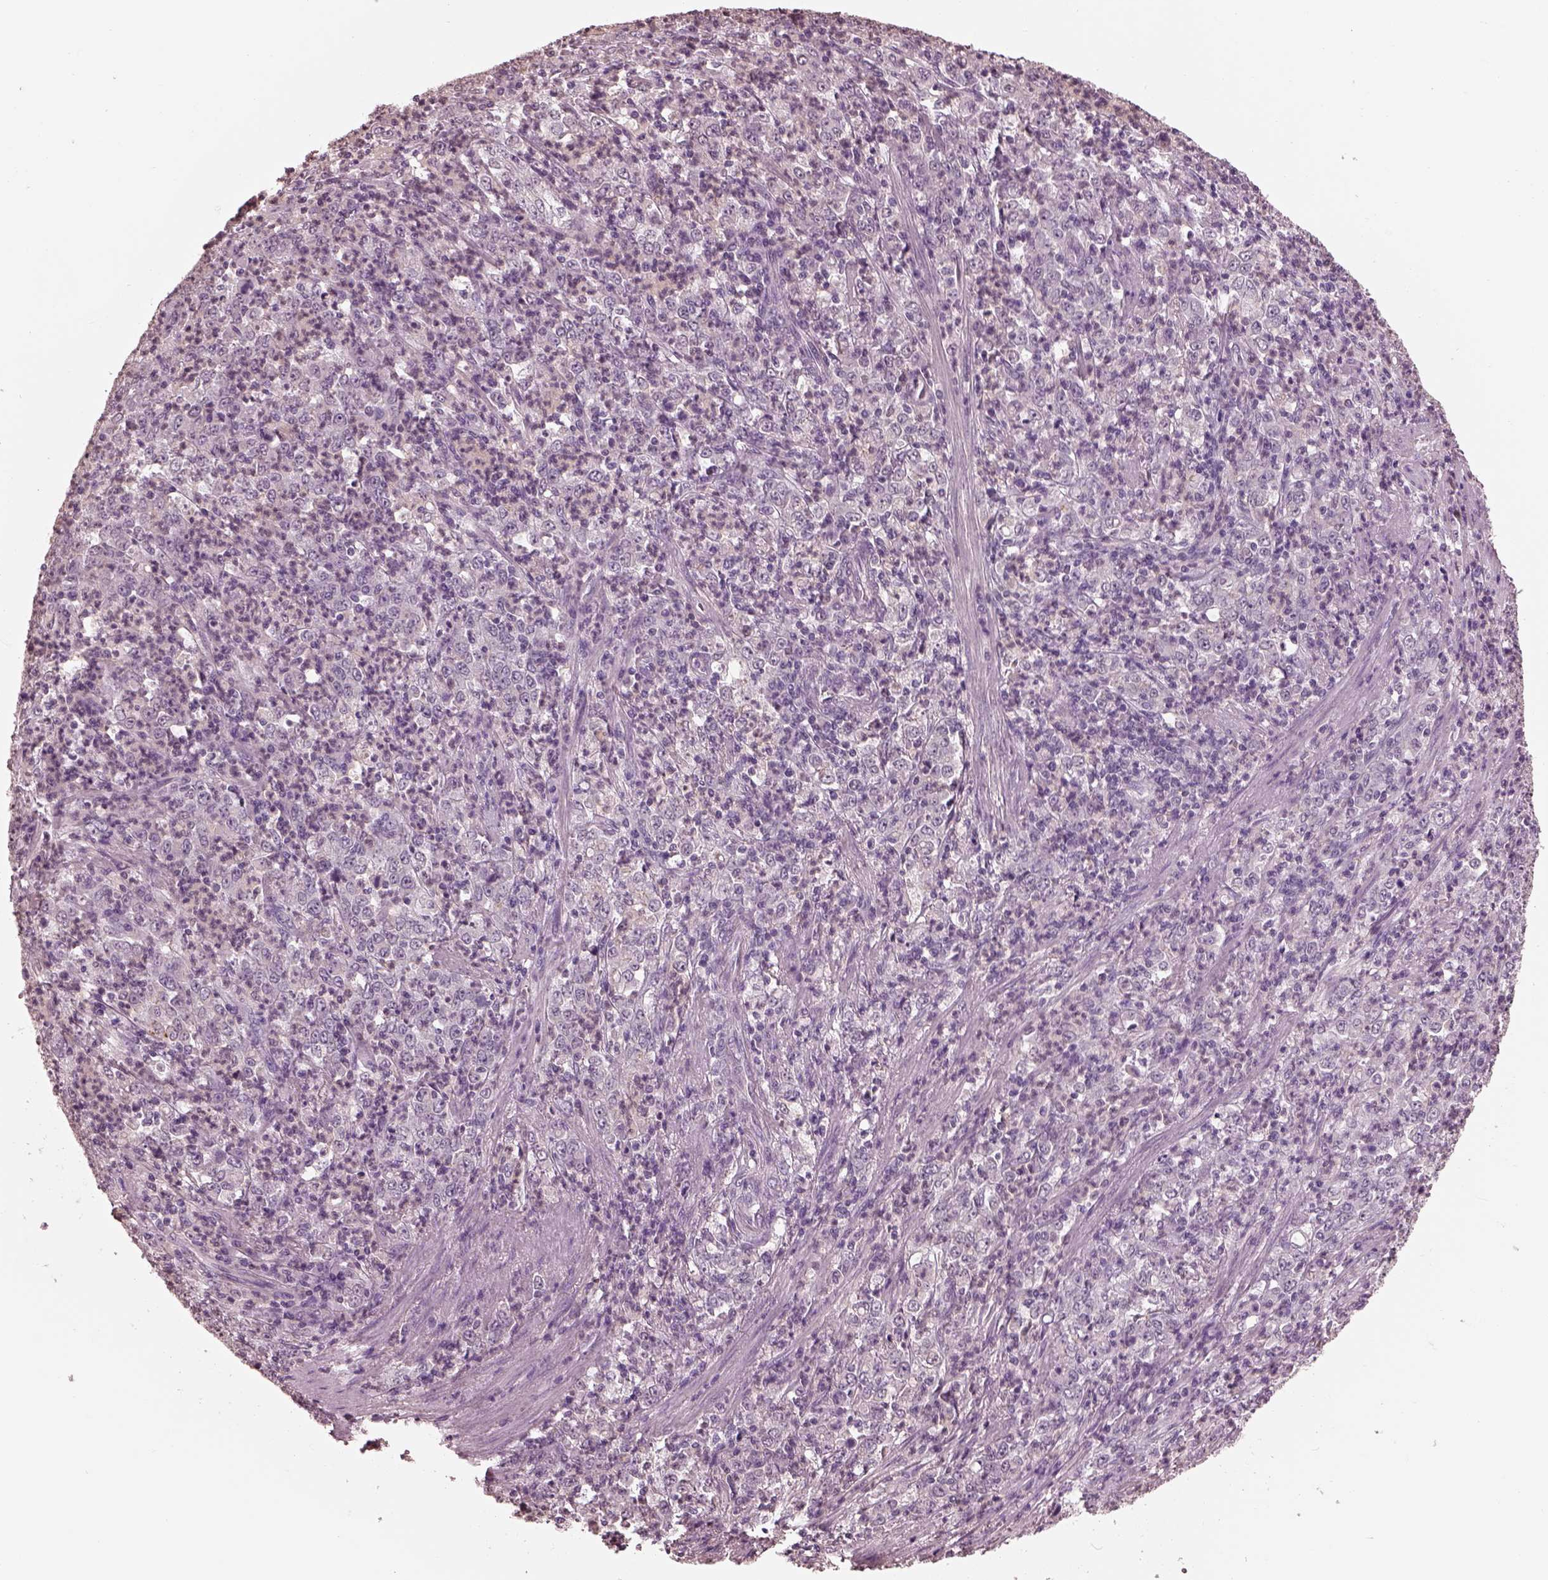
{"staining": {"intensity": "negative", "quantity": "none", "location": "none"}, "tissue": "stomach cancer", "cell_type": "Tumor cells", "image_type": "cancer", "snomed": [{"axis": "morphology", "description": "Adenocarcinoma, NOS"}, {"axis": "topography", "description": "Stomach, lower"}], "caption": "High power microscopy micrograph of an immunohistochemistry (IHC) histopathology image of stomach cancer, revealing no significant expression in tumor cells.", "gene": "TSKS", "patient": {"sex": "female", "age": 71}}